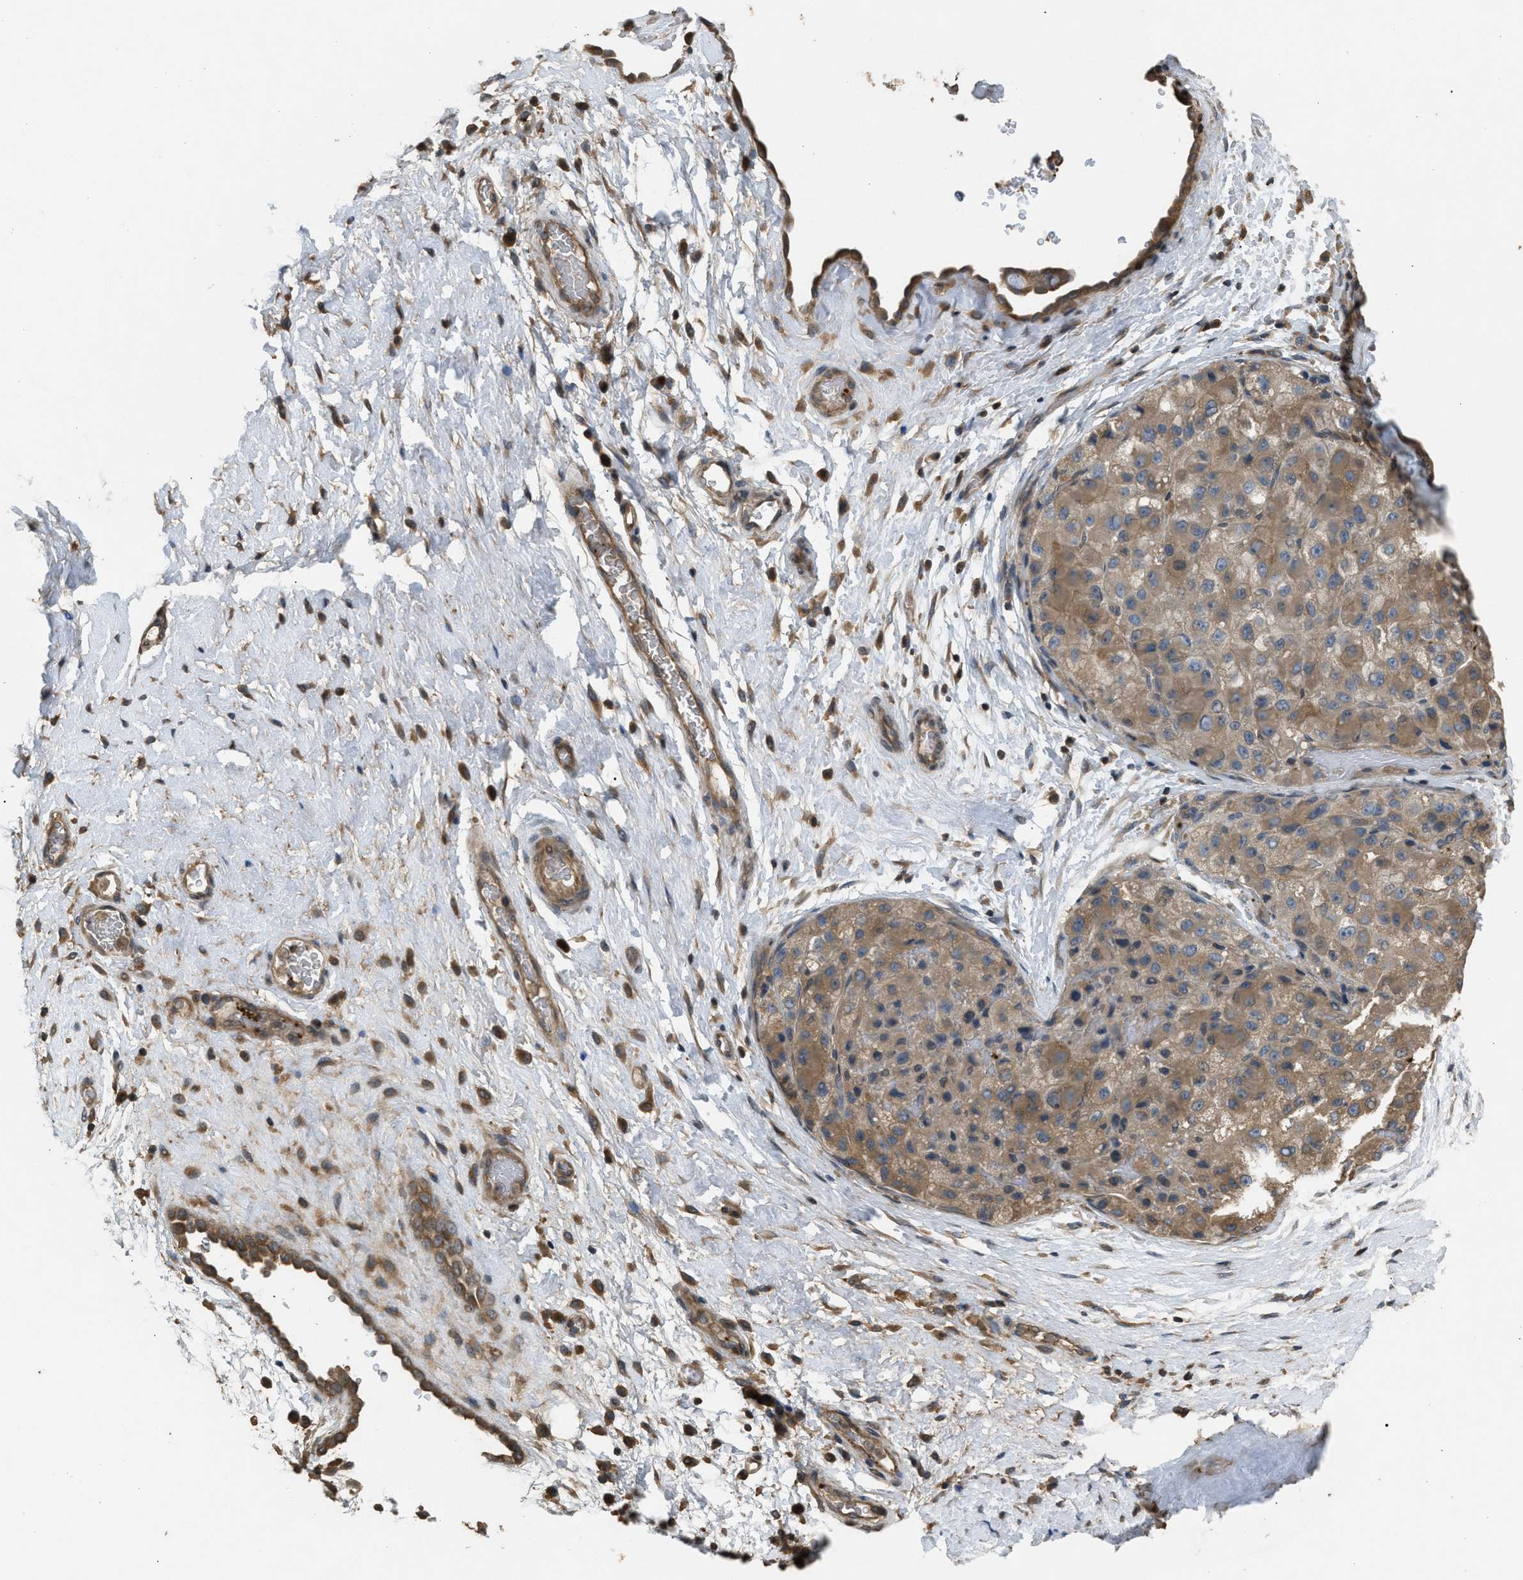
{"staining": {"intensity": "weak", "quantity": ">75%", "location": "cytoplasmic/membranous"}, "tissue": "liver cancer", "cell_type": "Tumor cells", "image_type": "cancer", "snomed": [{"axis": "morphology", "description": "Carcinoma, Hepatocellular, NOS"}, {"axis": "topography", "description": "Liver"}], "caption": "IHC of hepatocellular carcinoma (liver) demonstrates low levels of weak cytoplasmic/membranous positivity in approximately >75% of tumor cells. (brown staining indicates protein expression, while blue staining denotes nuclei).", "gene": "ARHGDIA", "patient": {"sex": "male", "age": 80}}